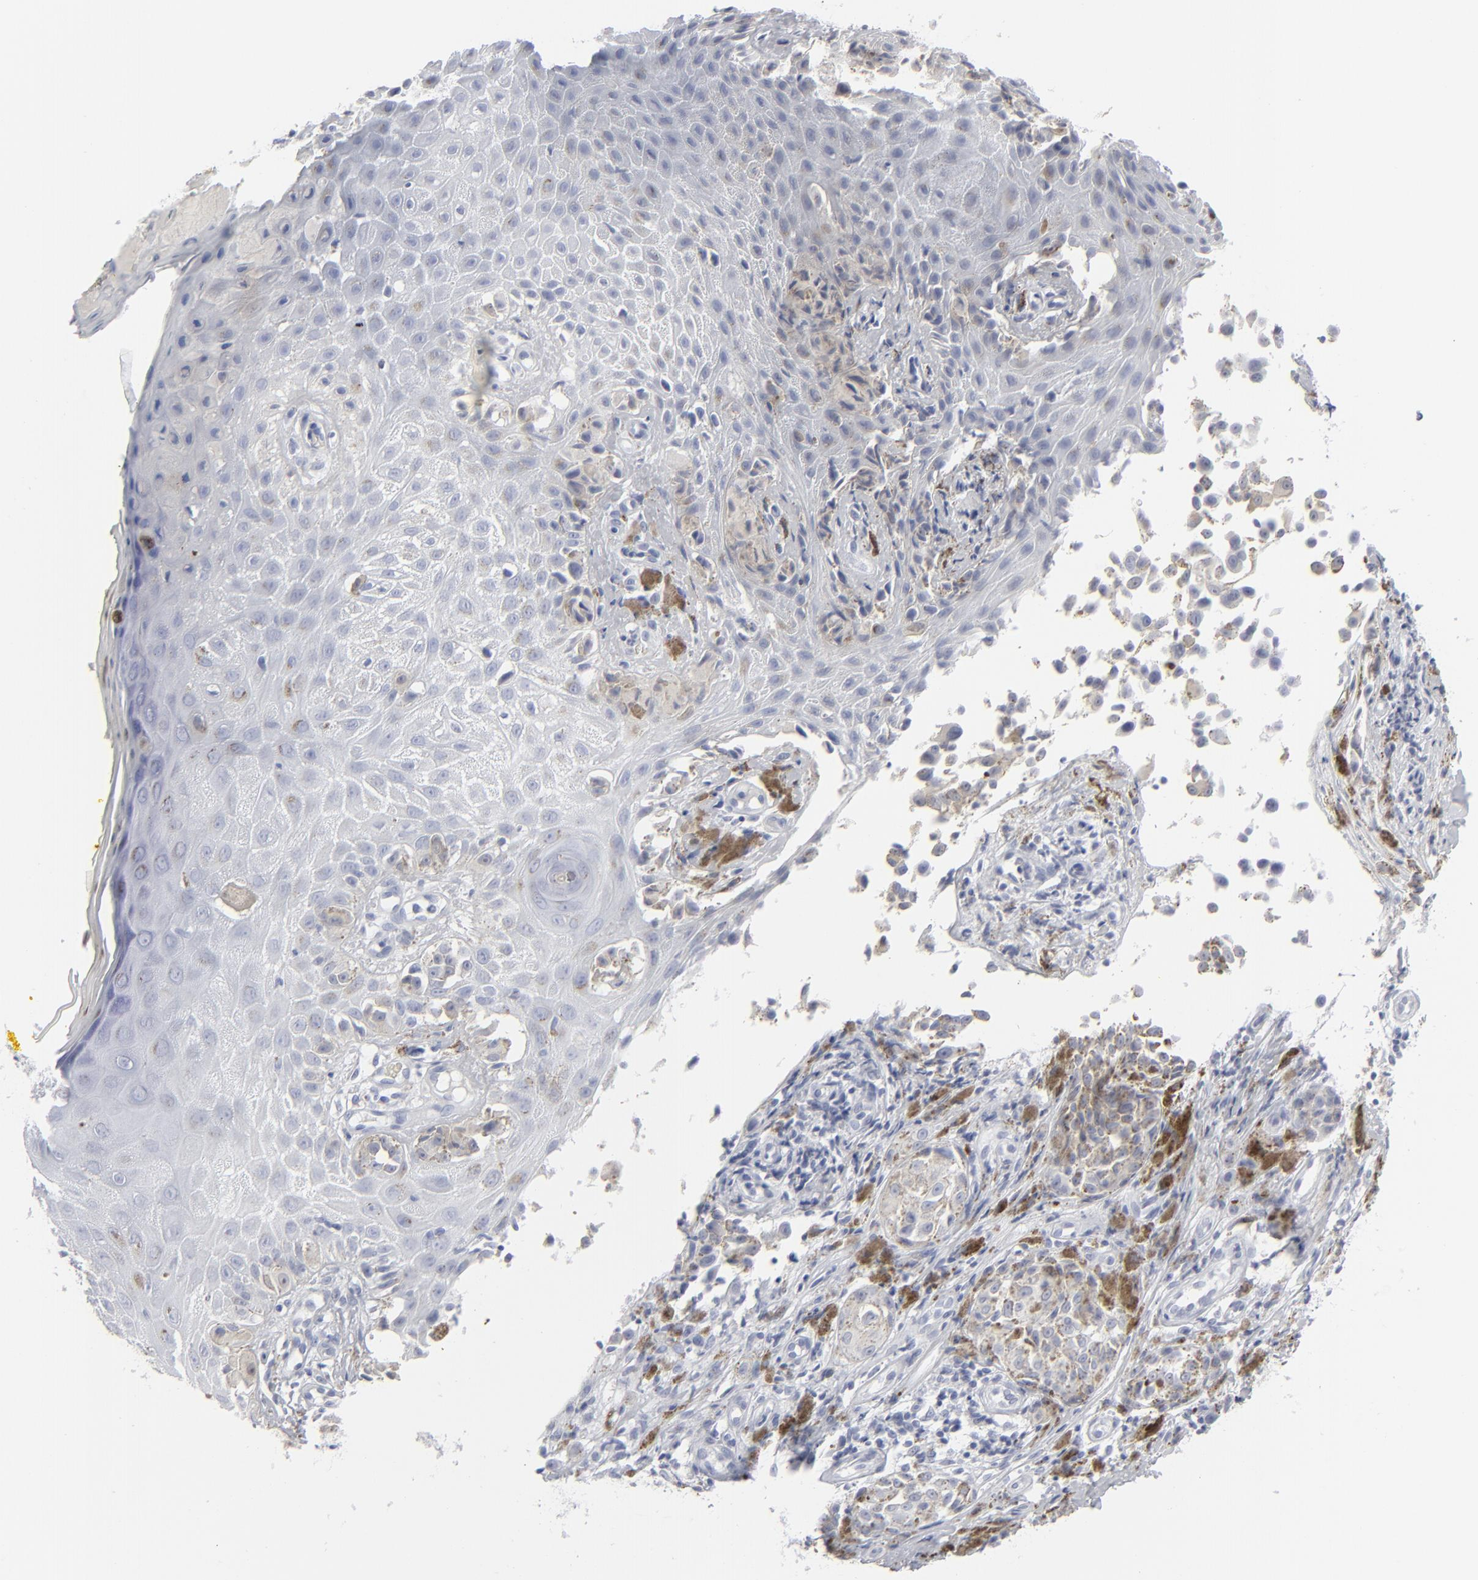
{"staining": {"intensity": "negative", "quantity": "none", "location": "none"}, "tissue": "melanoma", "cell_type": "Tumor cells", "image_type": "cancer", "snomed": [{"axis": "morphology", "description": "Malignant melanoma, NOS"}, {"axis": "topography", "description": "Skin"}], "caption": "Tumor cells are negative for brown protein staining in melanoma.", "gene": "MSLN", "patient": {"sex": "male", "age": 67}}